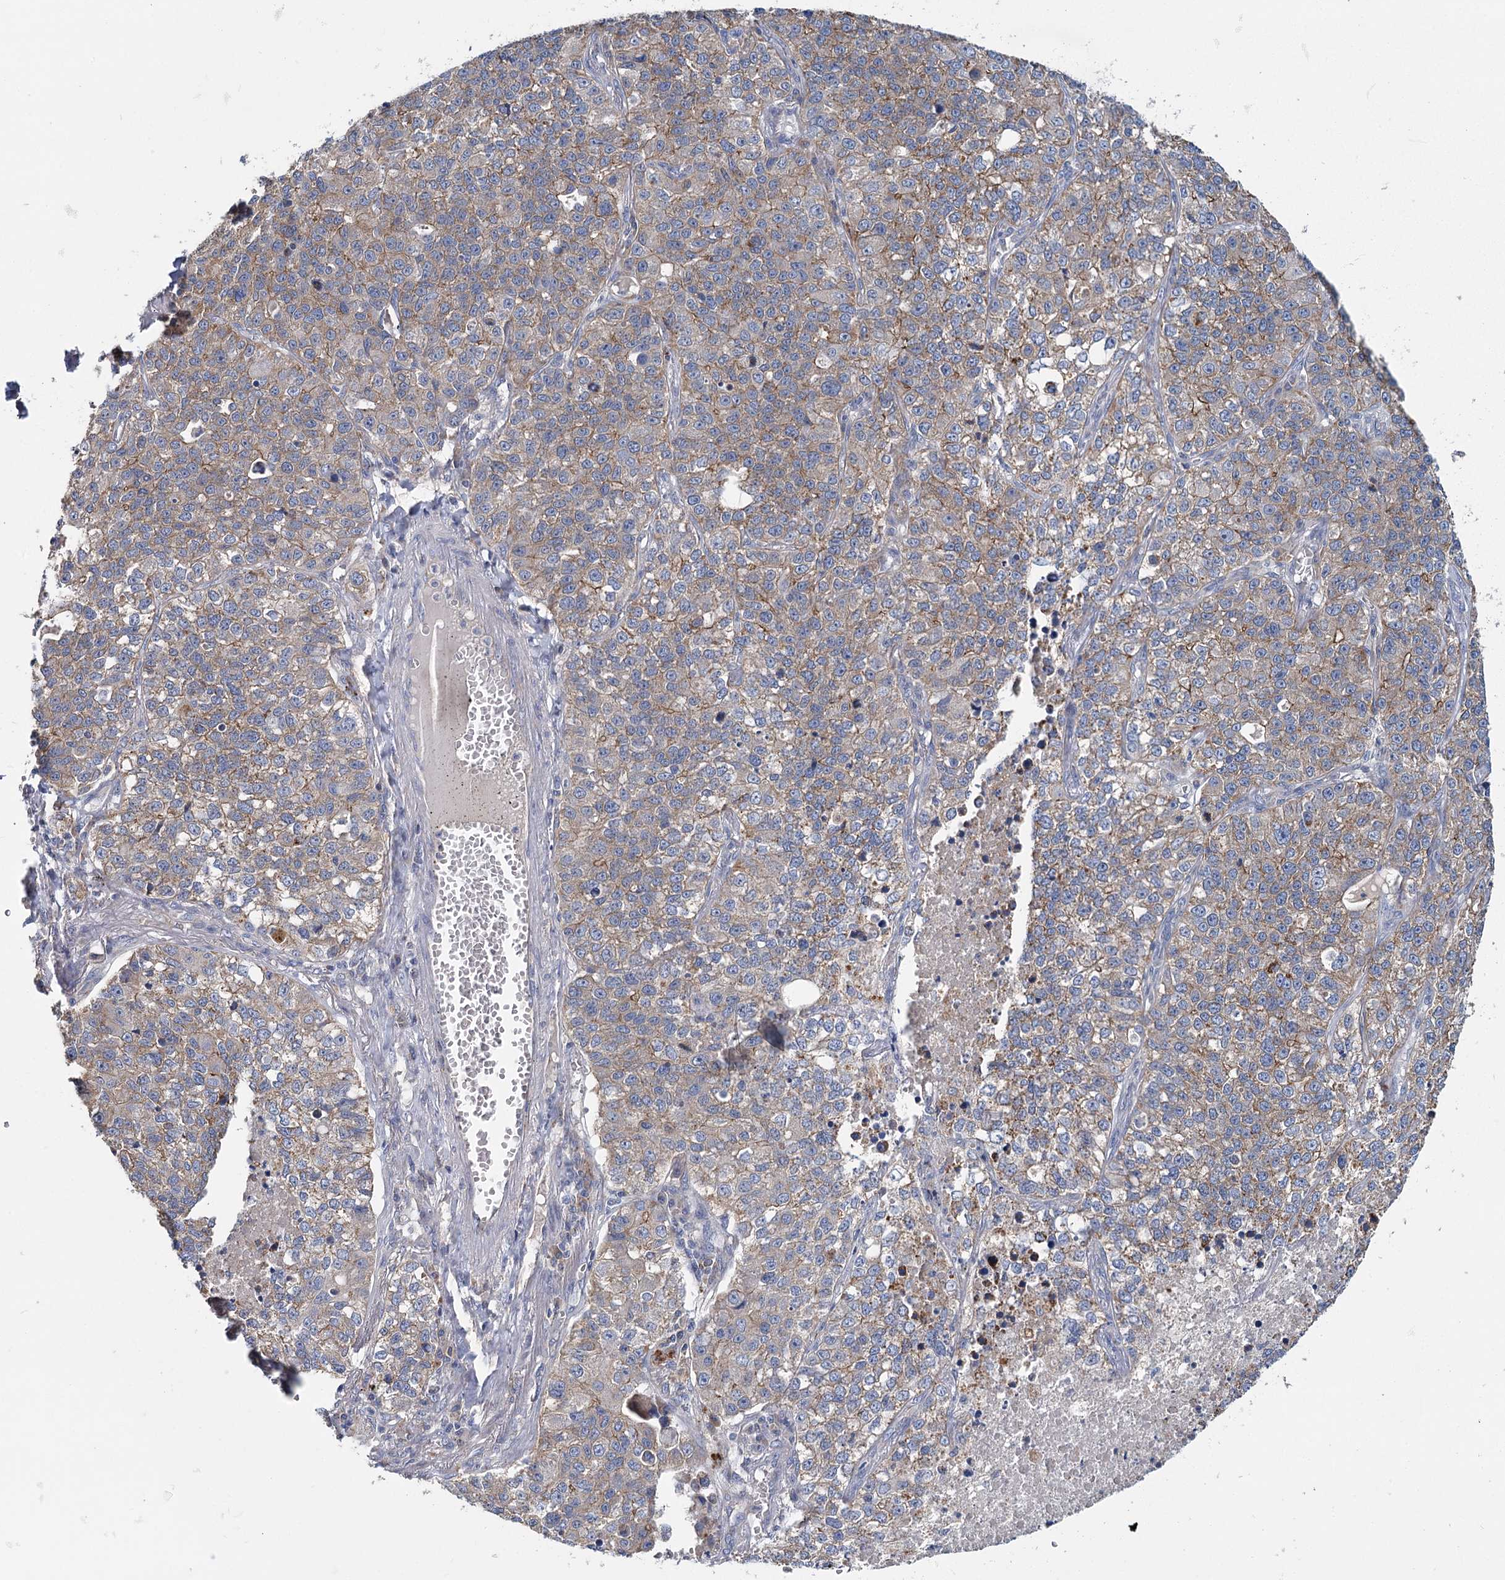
{"staining": {"intensity": "weak", "quantity": ">75%", "location": "cytoplasmic/membranous"}, "tissue": "lung cancer", "cell_type": "Tumor cells", "image_type": "cancer", "snomed": [{"axis": "morphology", "description": "Adenocarcinoma, NOS"}, {"axis": "topography", "description": "Lung"}], "caption": "Lung cancer (adenocarcinoma) stained for a protein exhibits weak cytoplasmic/membranous positivity in tumor cells.", "gene": "ANKRD16", "patient": {"sex": "male", "age": 49}}